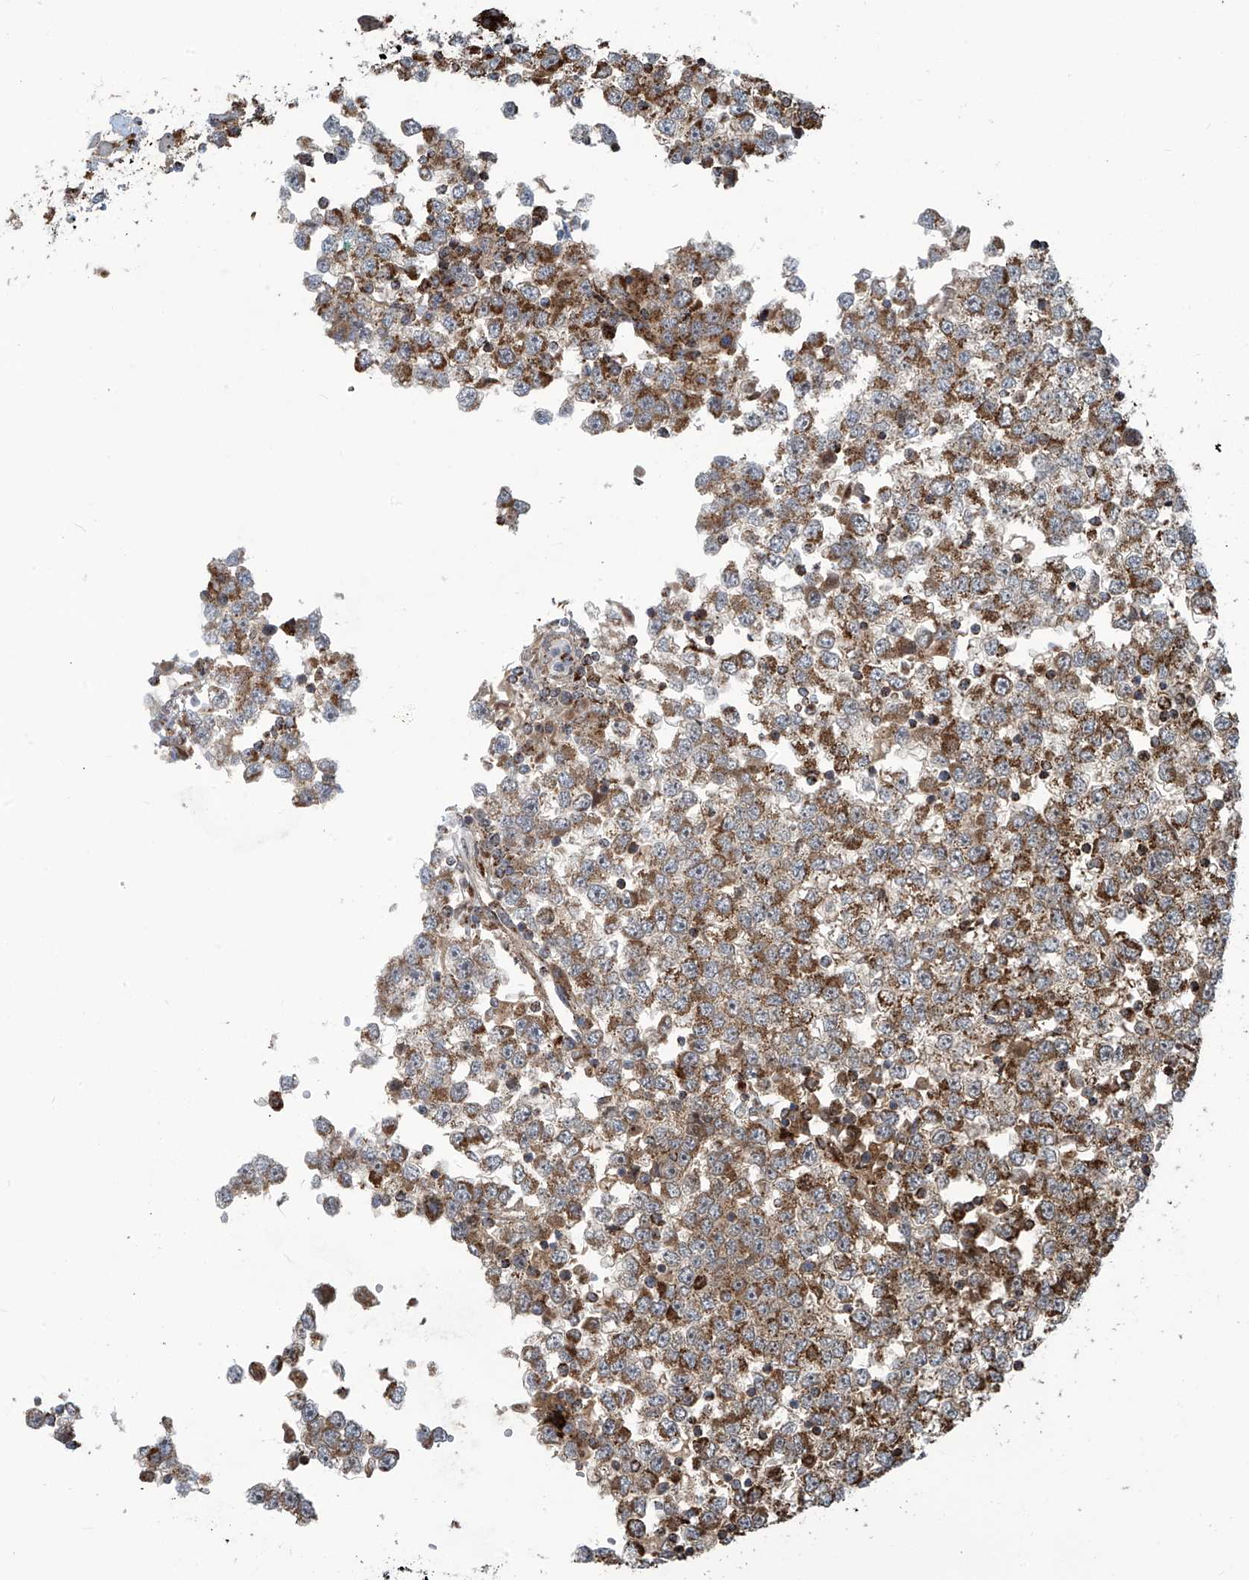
{"staining": {"intensity": "moderate", "quantity": ">75%", "location": "cytoplasmic/membranous"}, "tissue": "testis cancer", "cell_type": "Tumor cells", "image_type": "cancer", "snomed": [{"axis": "morphology", "description": "Seminoma, NOS"}, {"axis": "topography", "description": "Testis"}], "caption": "The immunohistochemical stain labels moderate cytoplasmic/membranous expression in tumor cells of seminoma (testis) tissue.", "gene": "COX10", "patient": {"sex": "male", "age": 65}}